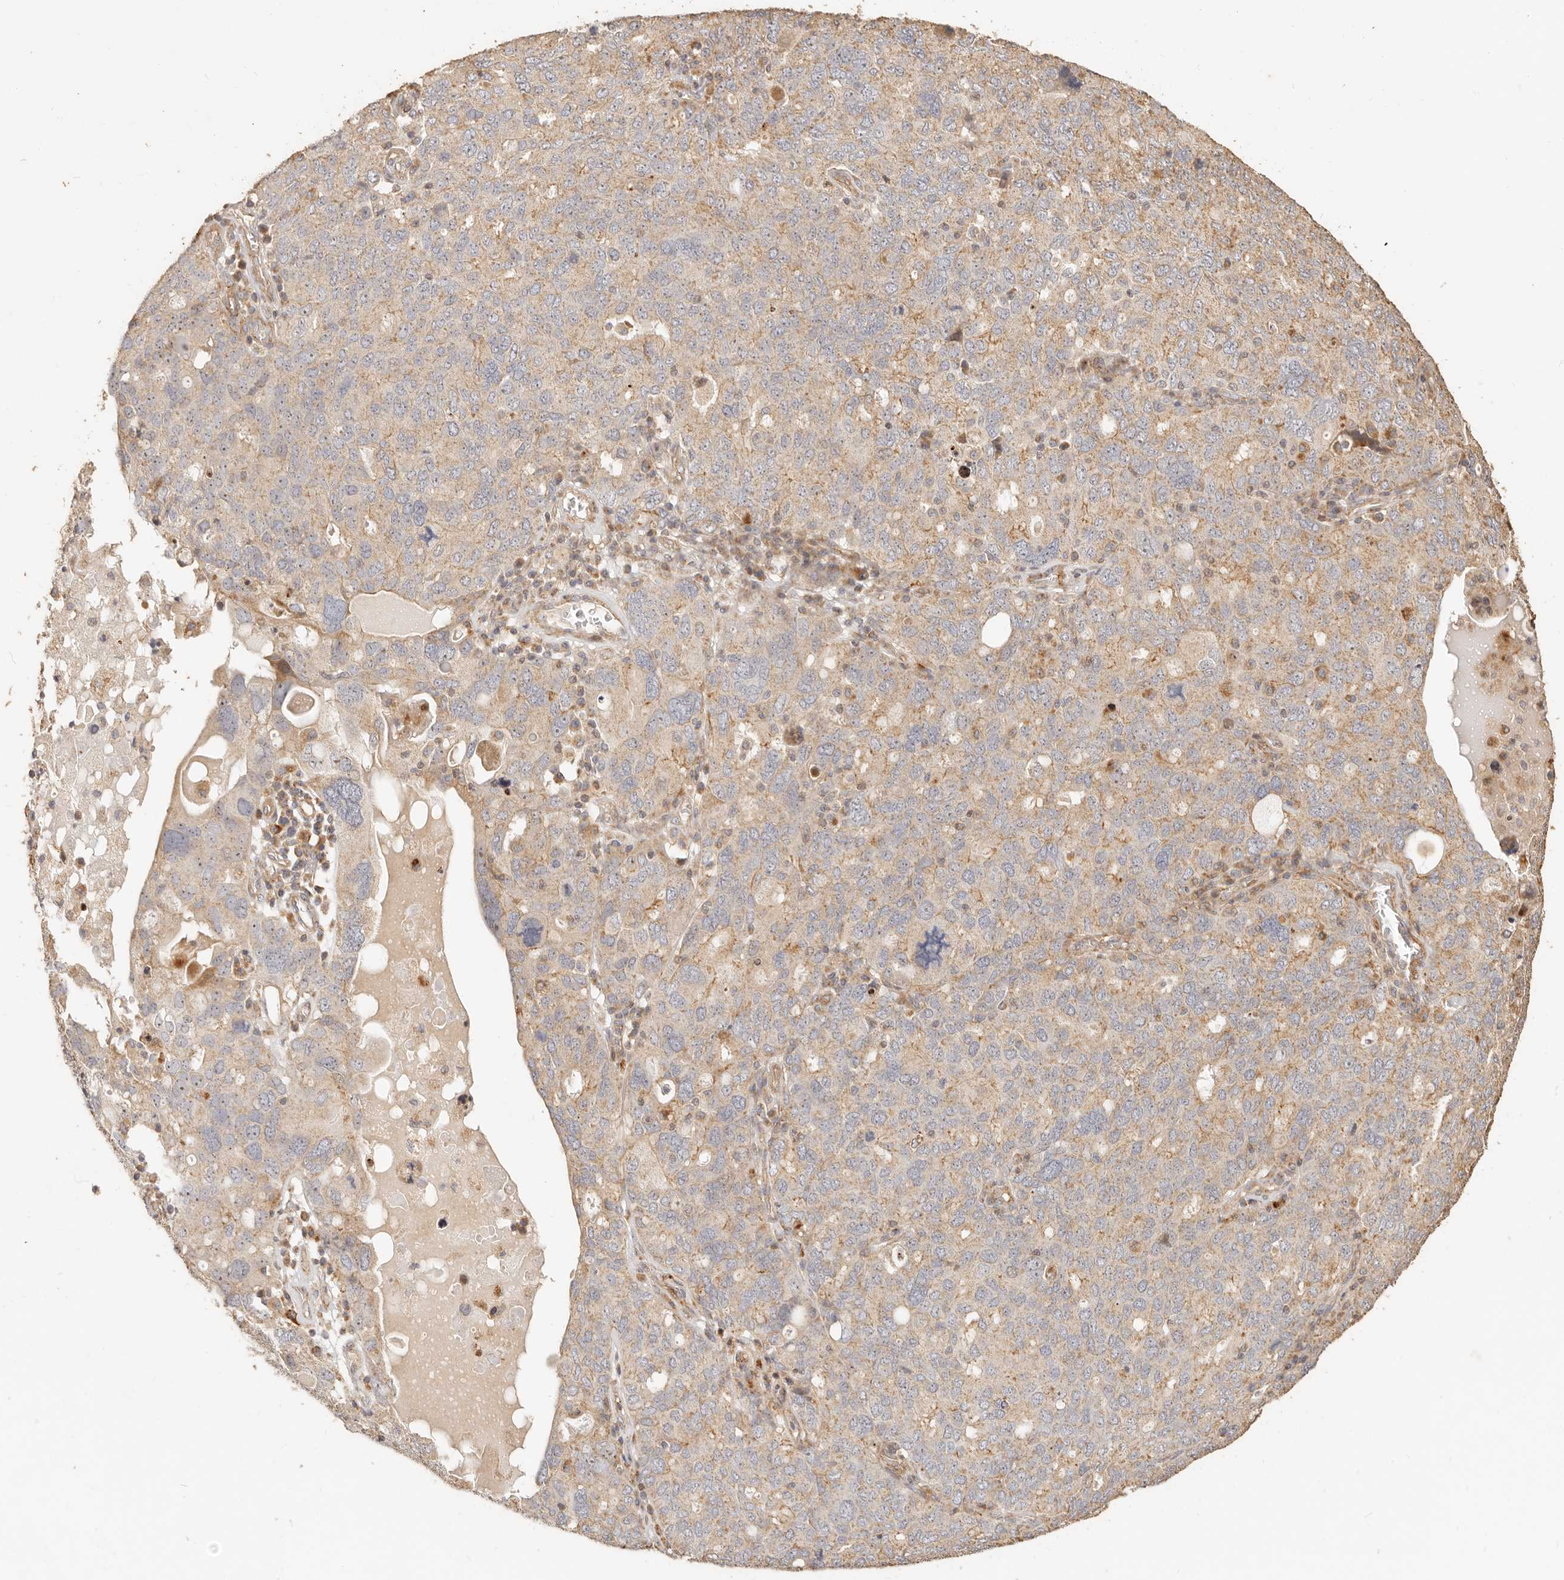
{"staining": {"intensity": "weak", "quantity": ">75%", "location": "cytoplasmic/membranous"}, "tissue": "ovarian cancer", "cell_type": "Tumor cells", "image_type": "cancer", "snomed": [{"axis": "morphology", "description": "Carcinoma, endometroid"}, {"axis": "topography", "description": "Ovary"}], "caption": "Immunohistochemical staining of human endometroid carcinoma (ovarian) reveals weak cytoplasmic/membranous protein expression in about >75% of tumor cells.", "gene": "PTPN22", "patient": {"sex": "female", "age": 62}}